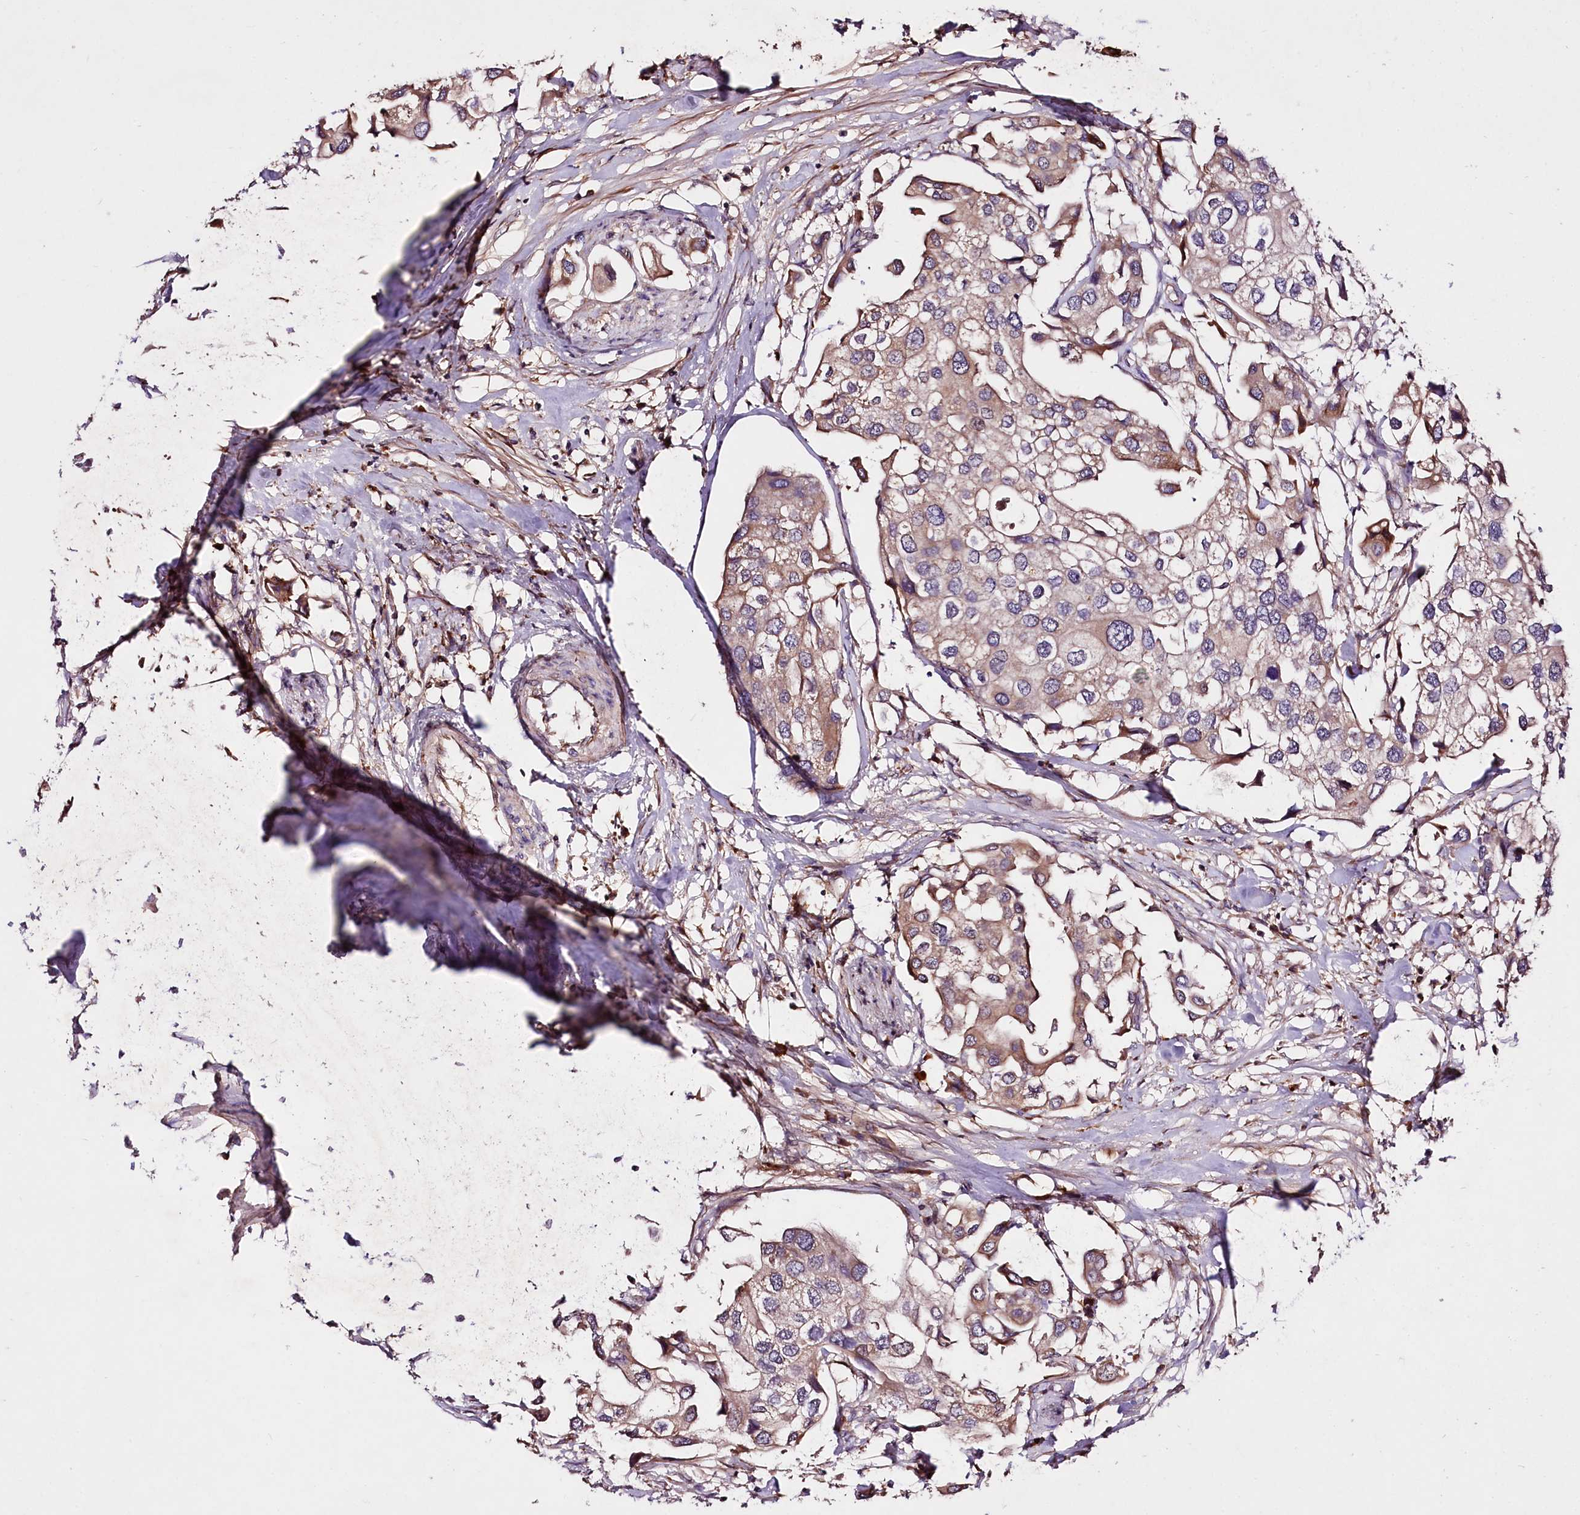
{"staining": {"intensity": "weak", "quantity": ">75%", "location": "cytoplasmic/membranous"}, "tissue": "urothelial cancer", "cell_type": "Tumor cells", "image_type": "cancer", "snomed": [{"axis": "morphology", "description": "Urothelial carcinoma, High grade"}, {"axis": "topography", "description": "Urinary bladder"}], "caption": "Approximately >75% of tumor cells in human urothelial cancer reveal weak cytoplasmic/membranous protein positivity as visualized by brown immunohistochemical staining.", "gene": "TNPO3", "patient": {"sex": "male", "age": 64}}